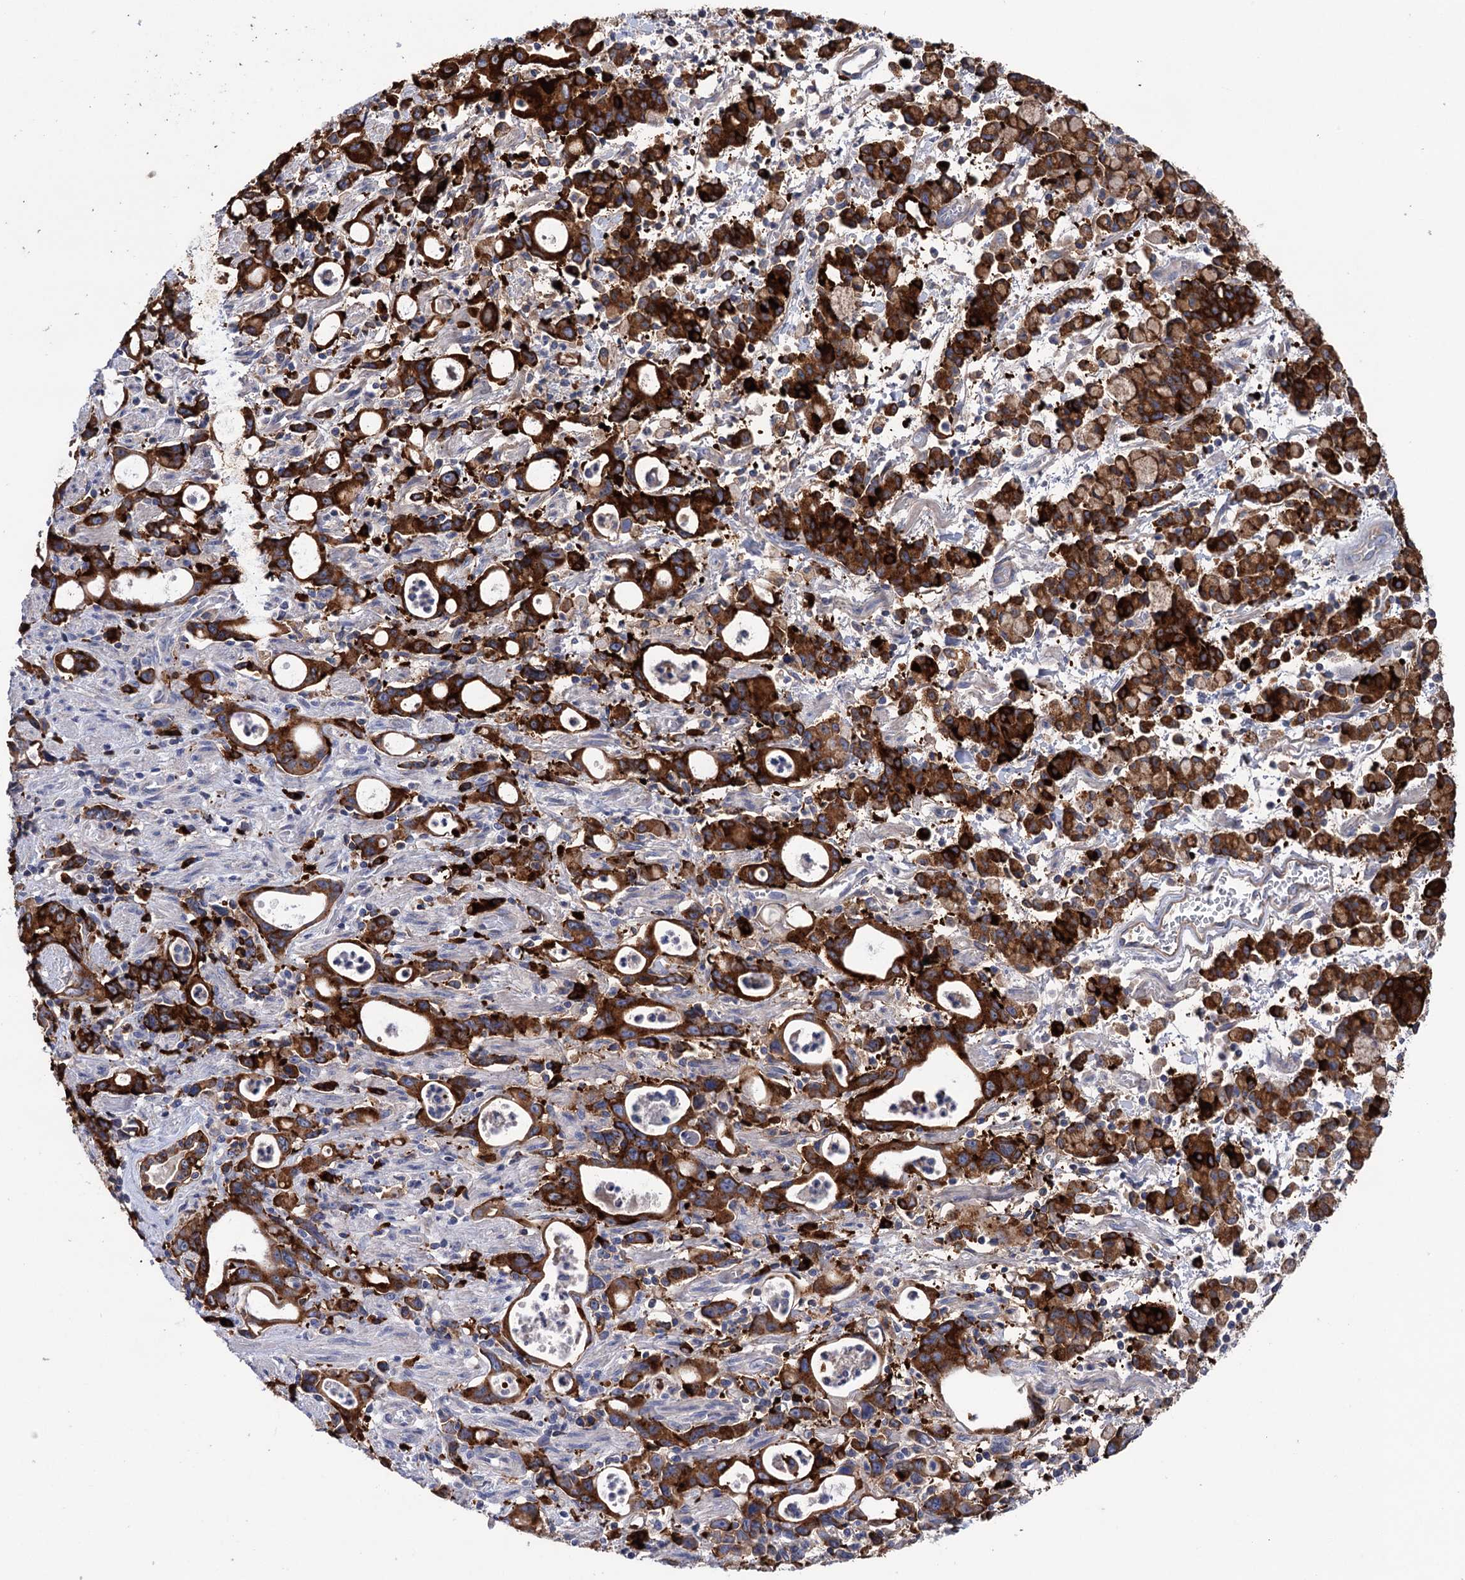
{"staining": {"intensity": "strong", "quantity": ">75%", "location": "cytoplasmic/membranous"}, "tissue": "stomach cancer", "cell_type": "Tumor cells", "image_type": "cancer", "snomed": [{"axis": "morphology", "description": "Adenocarcinoma, NOS"}, {"axis": "topography", "description": "Stomach, lower"}], "caption": "A micrograph of adenocarcinoma (stomach) stained for a protein demonstrates strong cytoplasmic/membranous brown staining in tumor cells. (brown staining indicates protein expression, while blue staining denotes nuclei).", "gene": "BBS4", "patient": {"sex": "female", "age": 43}}